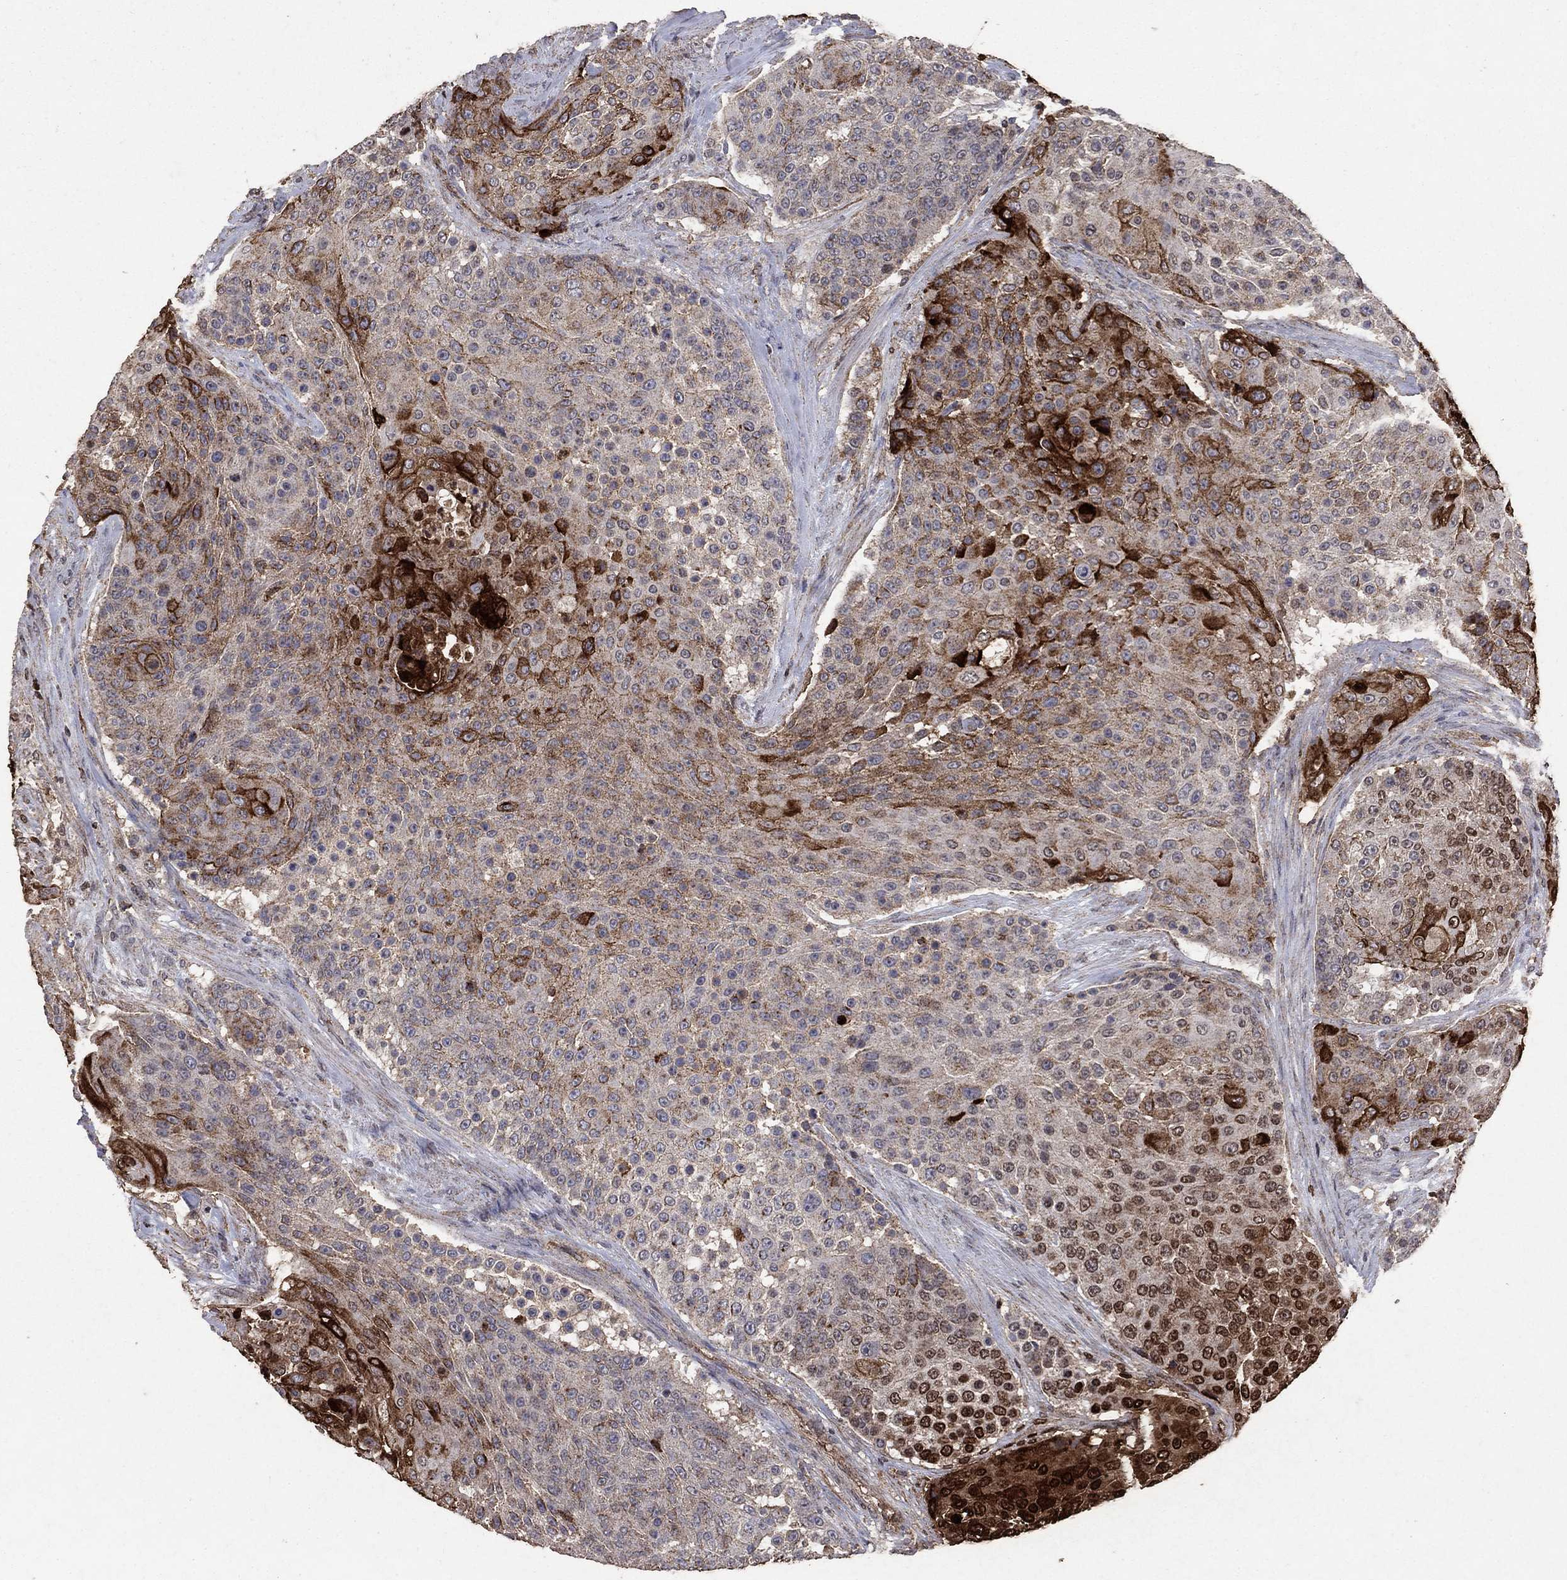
{"staining": {"intensity": "strong", "quantity": "<25%", "location": "cytoplasmic/membranous,nuclear"}, "tissue": "urothelial cancer", "cell_type": "Tumor cells", "image_type": "cancer", "snomed": [{"axis": "morphology", "description": "Urothelial carcinoma, High grade"}, {"axis": "topography", "description": "Urinary bladder"}], "caption": "Immunohistochemistry (IHC) image of neoplastic tissue: human high-grade urothelial carcinoma stained using immunohistochemistry (IHC) displays medium levels of strong protein expression localized specifically in the cytoplasmic/membranous and nuclear of tumor cells, appearing as a cytoplasmic/membranous and nuclear brown color.", "gene": "CD24", "patient": {"sex": "female", "age": 63}}